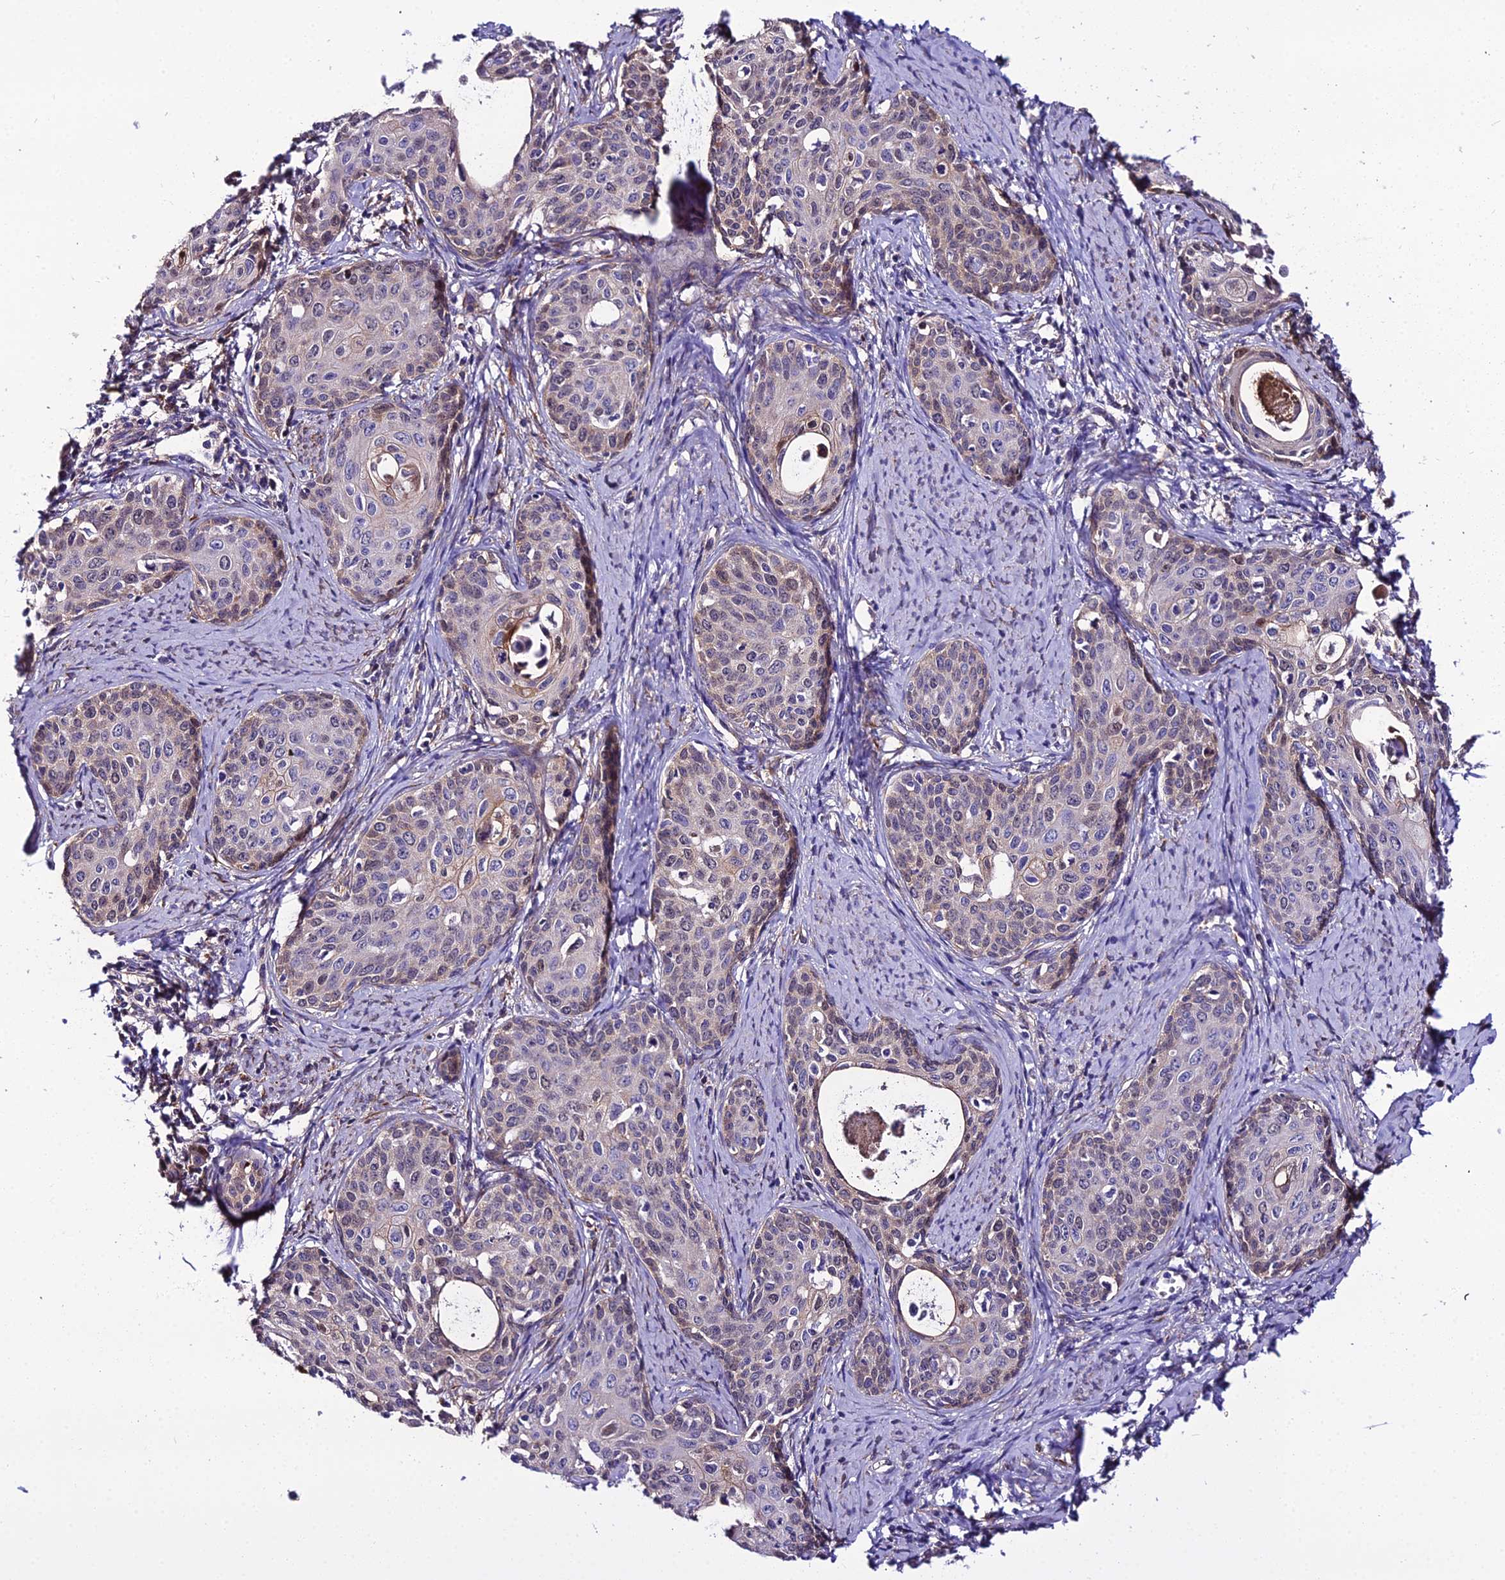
{"staining": {"intensity": "moderate", "quantity": "<25%", "location": "cytoplasmic/membranous,nuclear"}, "tissue": "cervical cancer", "cell_type": "Tumor cells", "image_type": "cancer", "snomed": [{"axis": "morphology", "description": "Squamous cell carcinoma, NOS"}, {"axis": "topography", "description": "Cervix"}], "caption": "A low amount of moderate cytoplasmic/membranous and nuclear positivity is appreciated in approximately <25% of tumor cells in squamous cell carcinoma (cervical) tissue.", "gene": "MB21D2", "patient": {"sex": "female", "age": 52}}